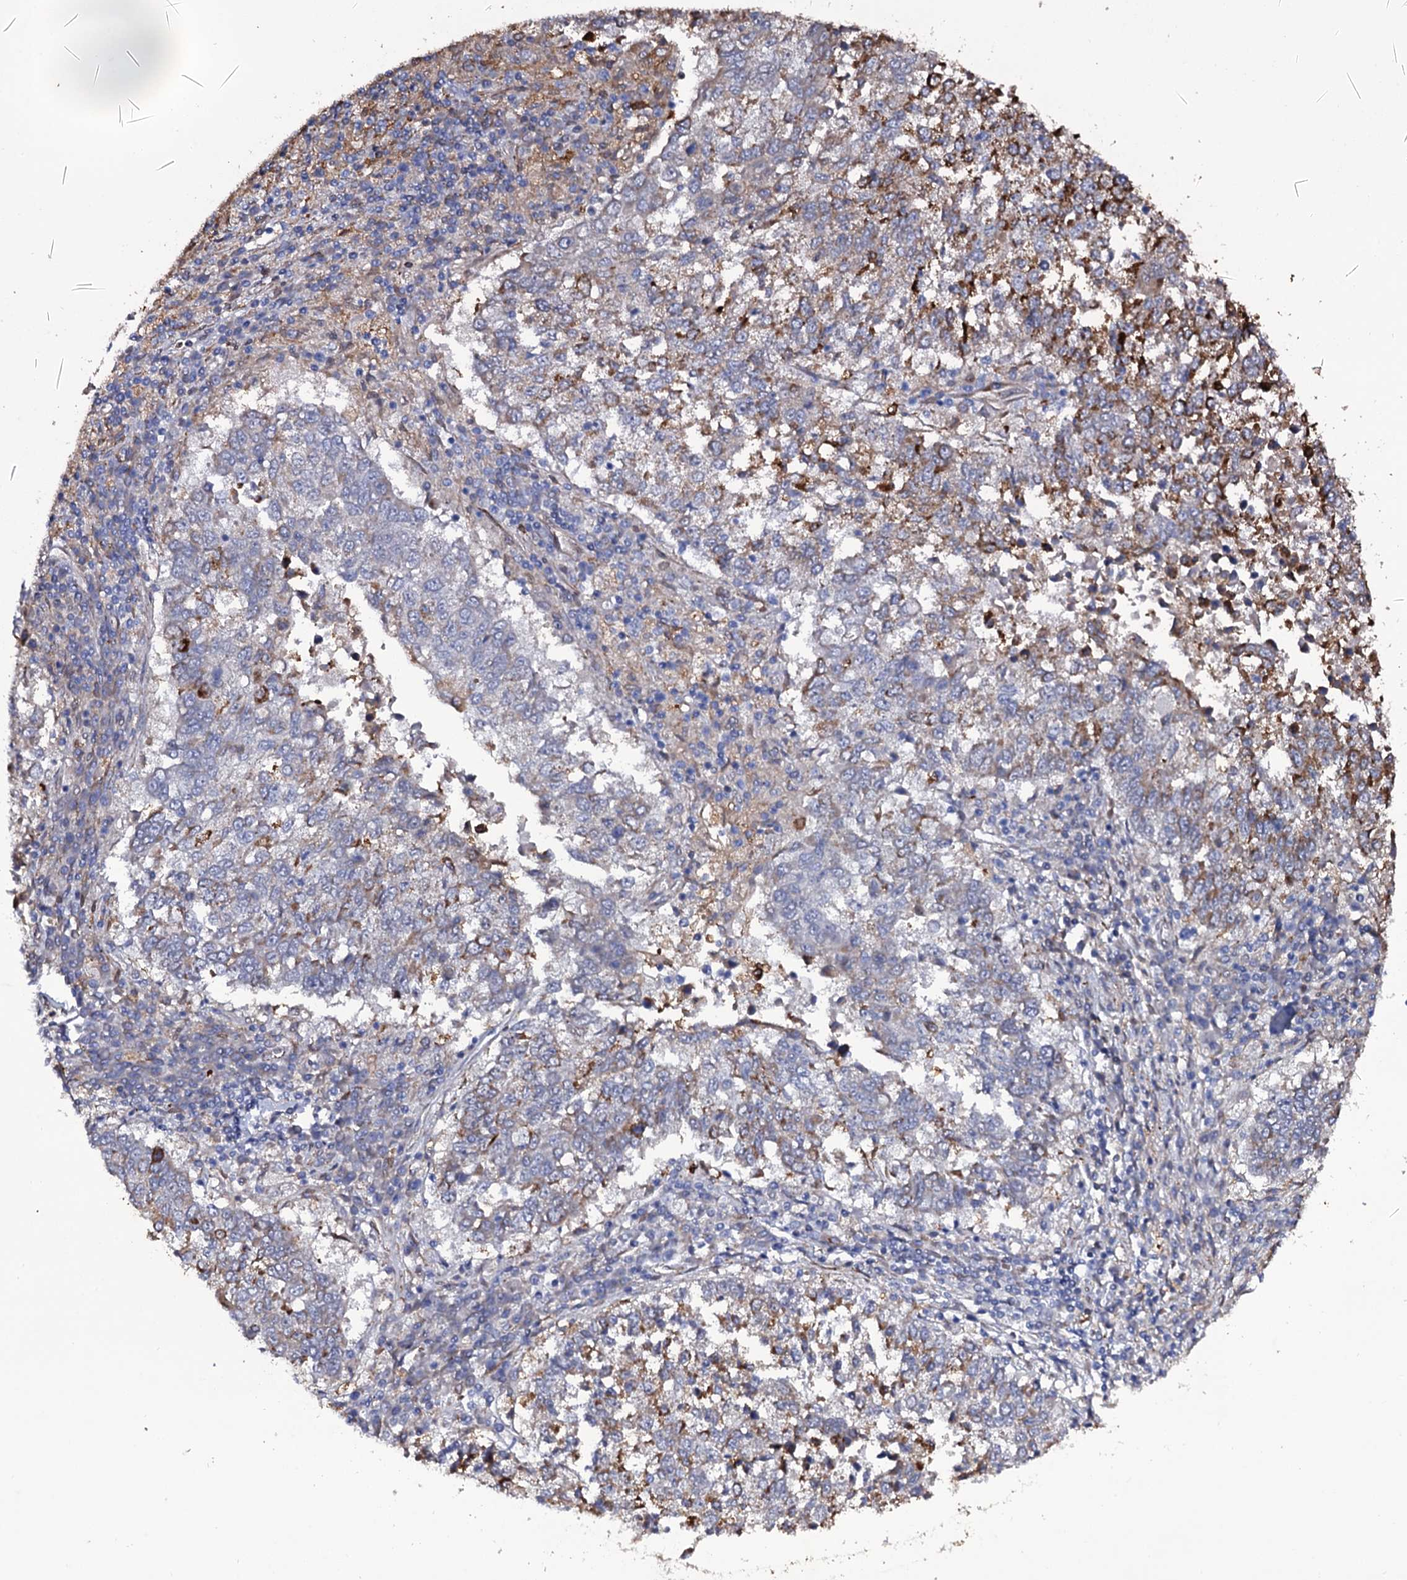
{"staining": {"intensity": "moderate", "quantity": "<25%", "location": "cytoplasmic/membranous"}, "tissue": "lung cancer", "cell_type": "Tumor cells", "image_type": "cancer", "snomed": [{"axis": "morphology", "description": "Squamous cell carcinoma, NOS"}, {"axis": "topography", "description": "Lung"}], "caption": "Tumor cells show low levels of moderate cytoplasmic/membranous positivity in approximately <25% of cells in human lung cancer (squamous cell carcinoma). The staining is performed using DAB brown chromogen to label protein expression. The nuclei are counter-stained blue using hematoxylin.", "gene": "TTC23", "patient": {"sex": "male", "age": 73}}